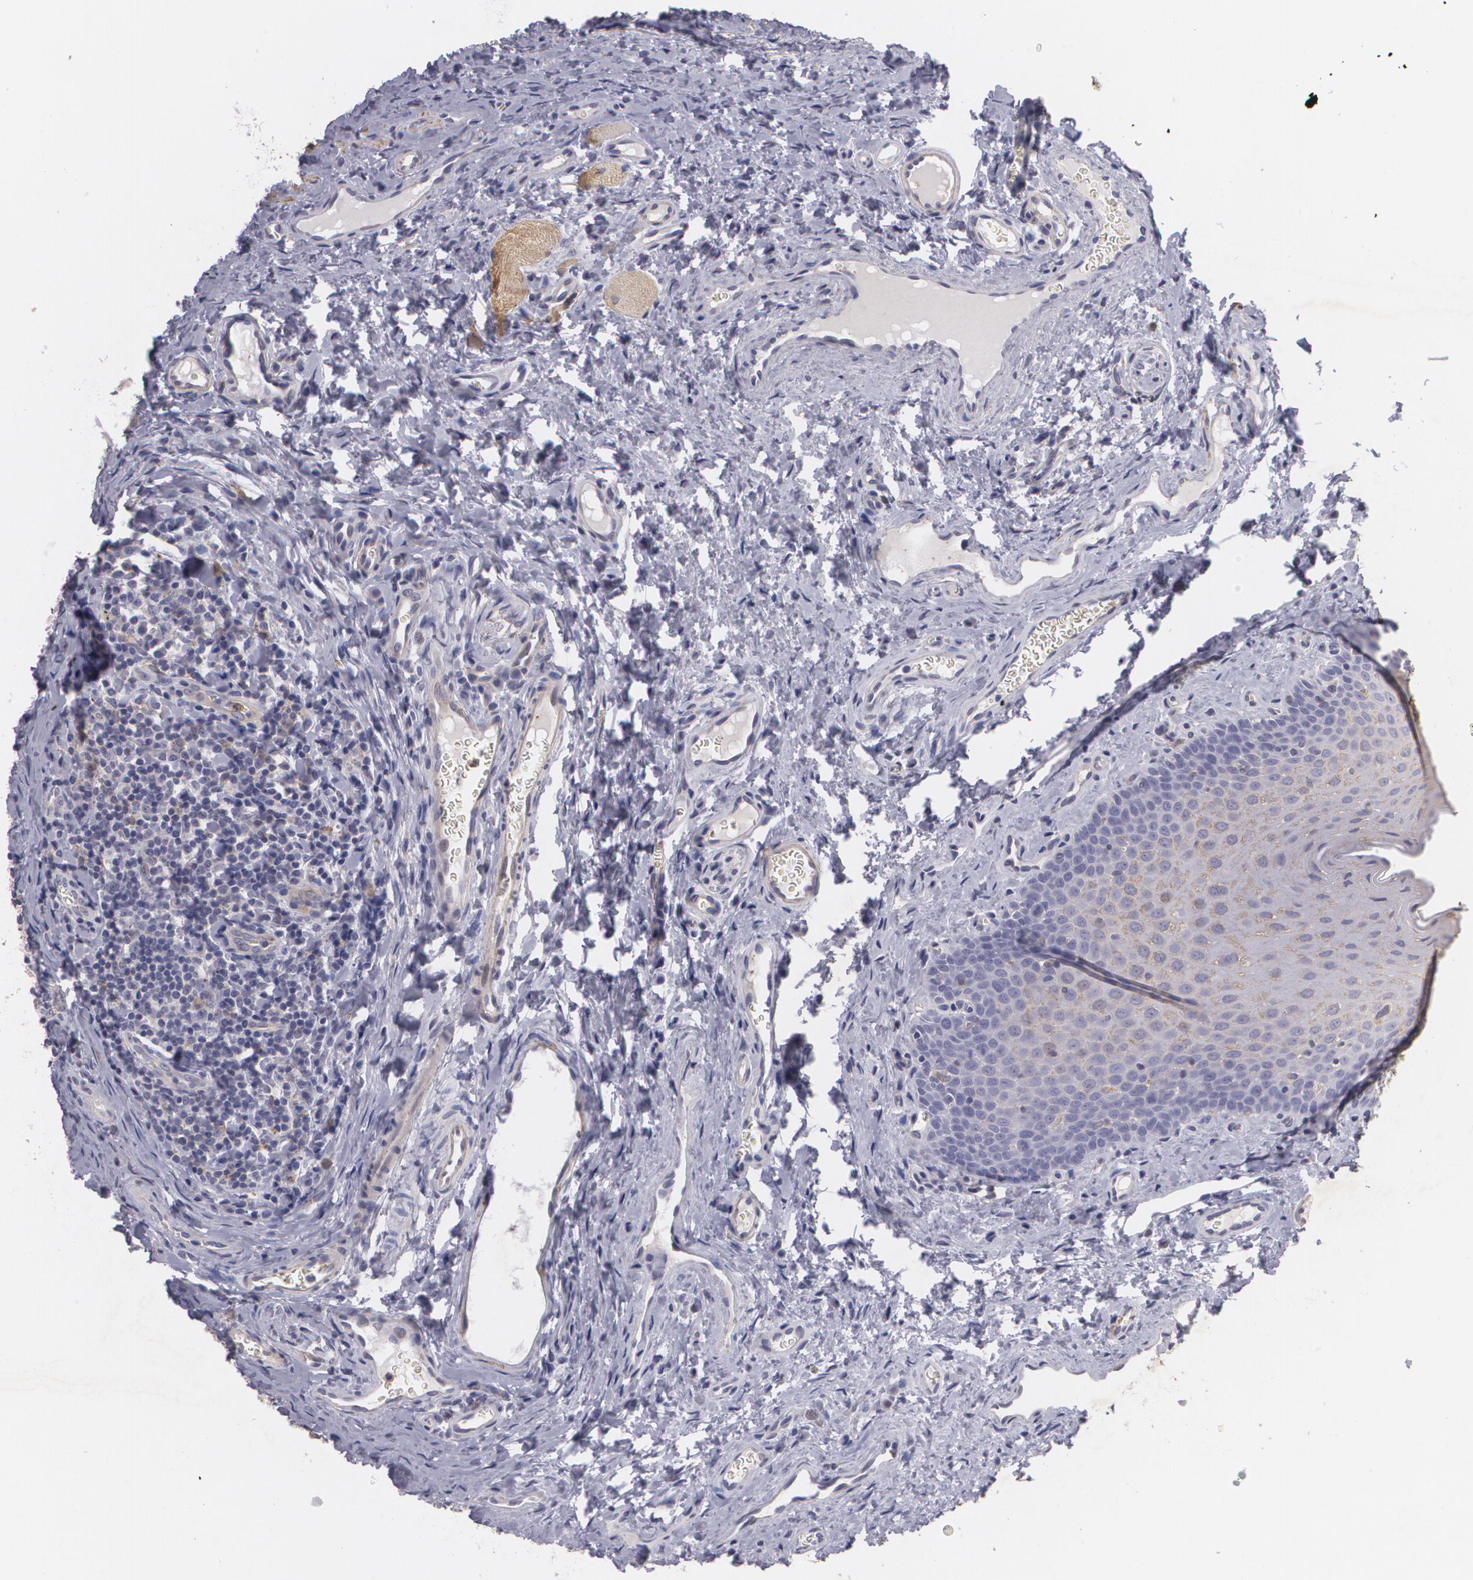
{"staining": {"intensity": "weak", "quantity": ">75%", "location": "cytoplasmic/membranous"}, "tissue": "oral mucosa", "cell_type": "Squamous epithelial cells", "image_type": "normal", "snomed": [{"axis": "morphology", "description": "Normal tissue, NOS"}, {"axis": "topography", "description": "Oral tissue"}], "caption": "Immunohistochemical staining of normal oral mucosa exhibits low levels of weak cytoplasmic/membranous staining in about >75% of squamous epithelial cells.", "gene": "KCNA4", "patient": {"sex": "male", "age": 20}}